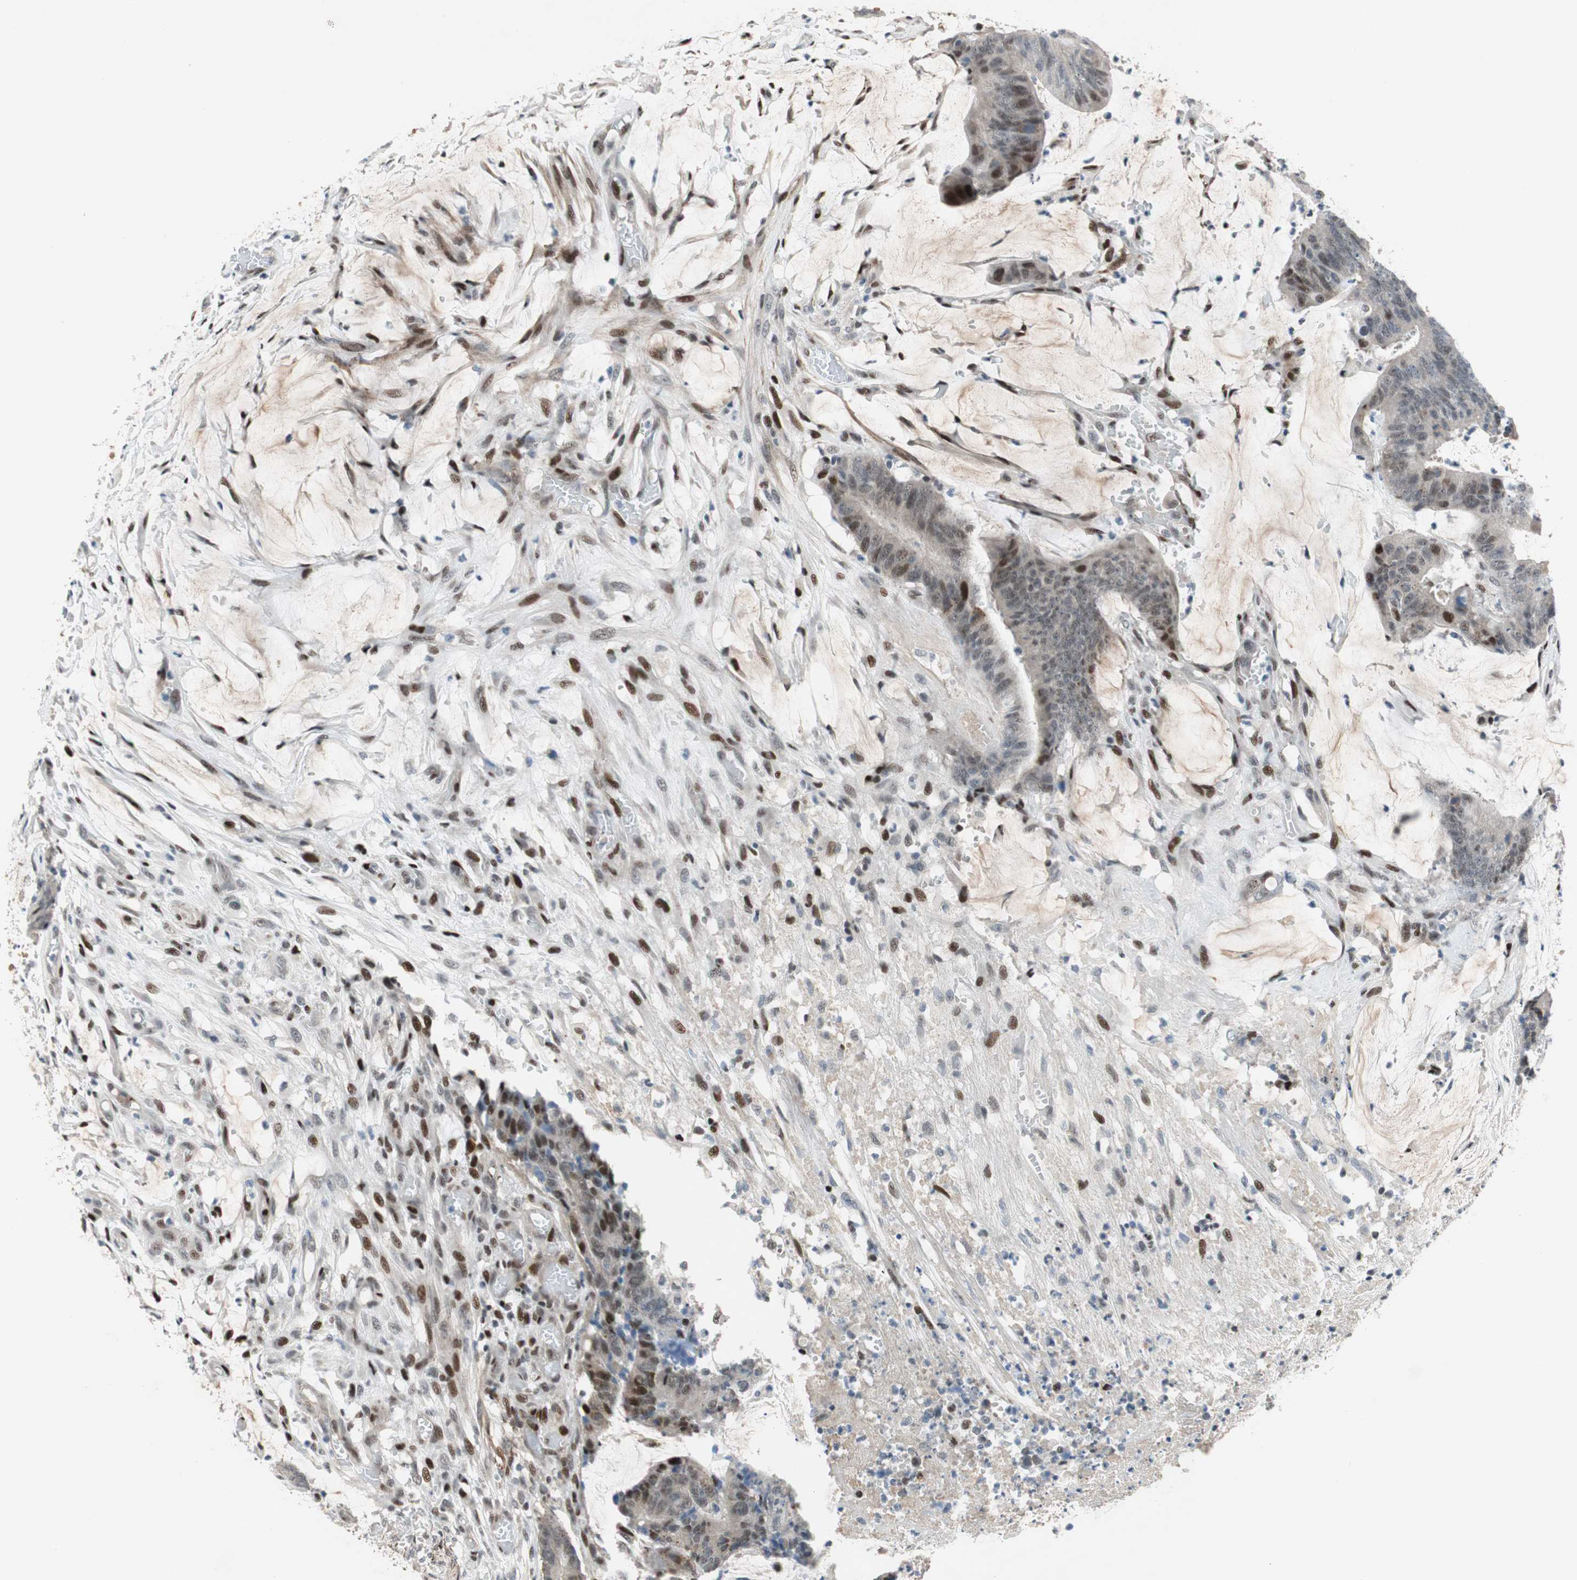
{"staining": {"intensity": "moderate", "quantity": "<25%", "location": "nuclear"}, "tissue": "colorectal cancer", "cell_type": "Tumor cells", "image_type": "cancer", "snomed": [{"axis": "morphology", "description": "Adenocarcinoma, NOS"}, {"axis": "topography", "description": "Rectum"}], "caption": "Protein expression analysis of human colorectal adenocarcinoma reveals moderate nuclear expression in approximately <25% of tumor cells. Nuclei are stained in blue.", "gene": "FBXO44", "patient": {"sex": "female", "age": 66}}